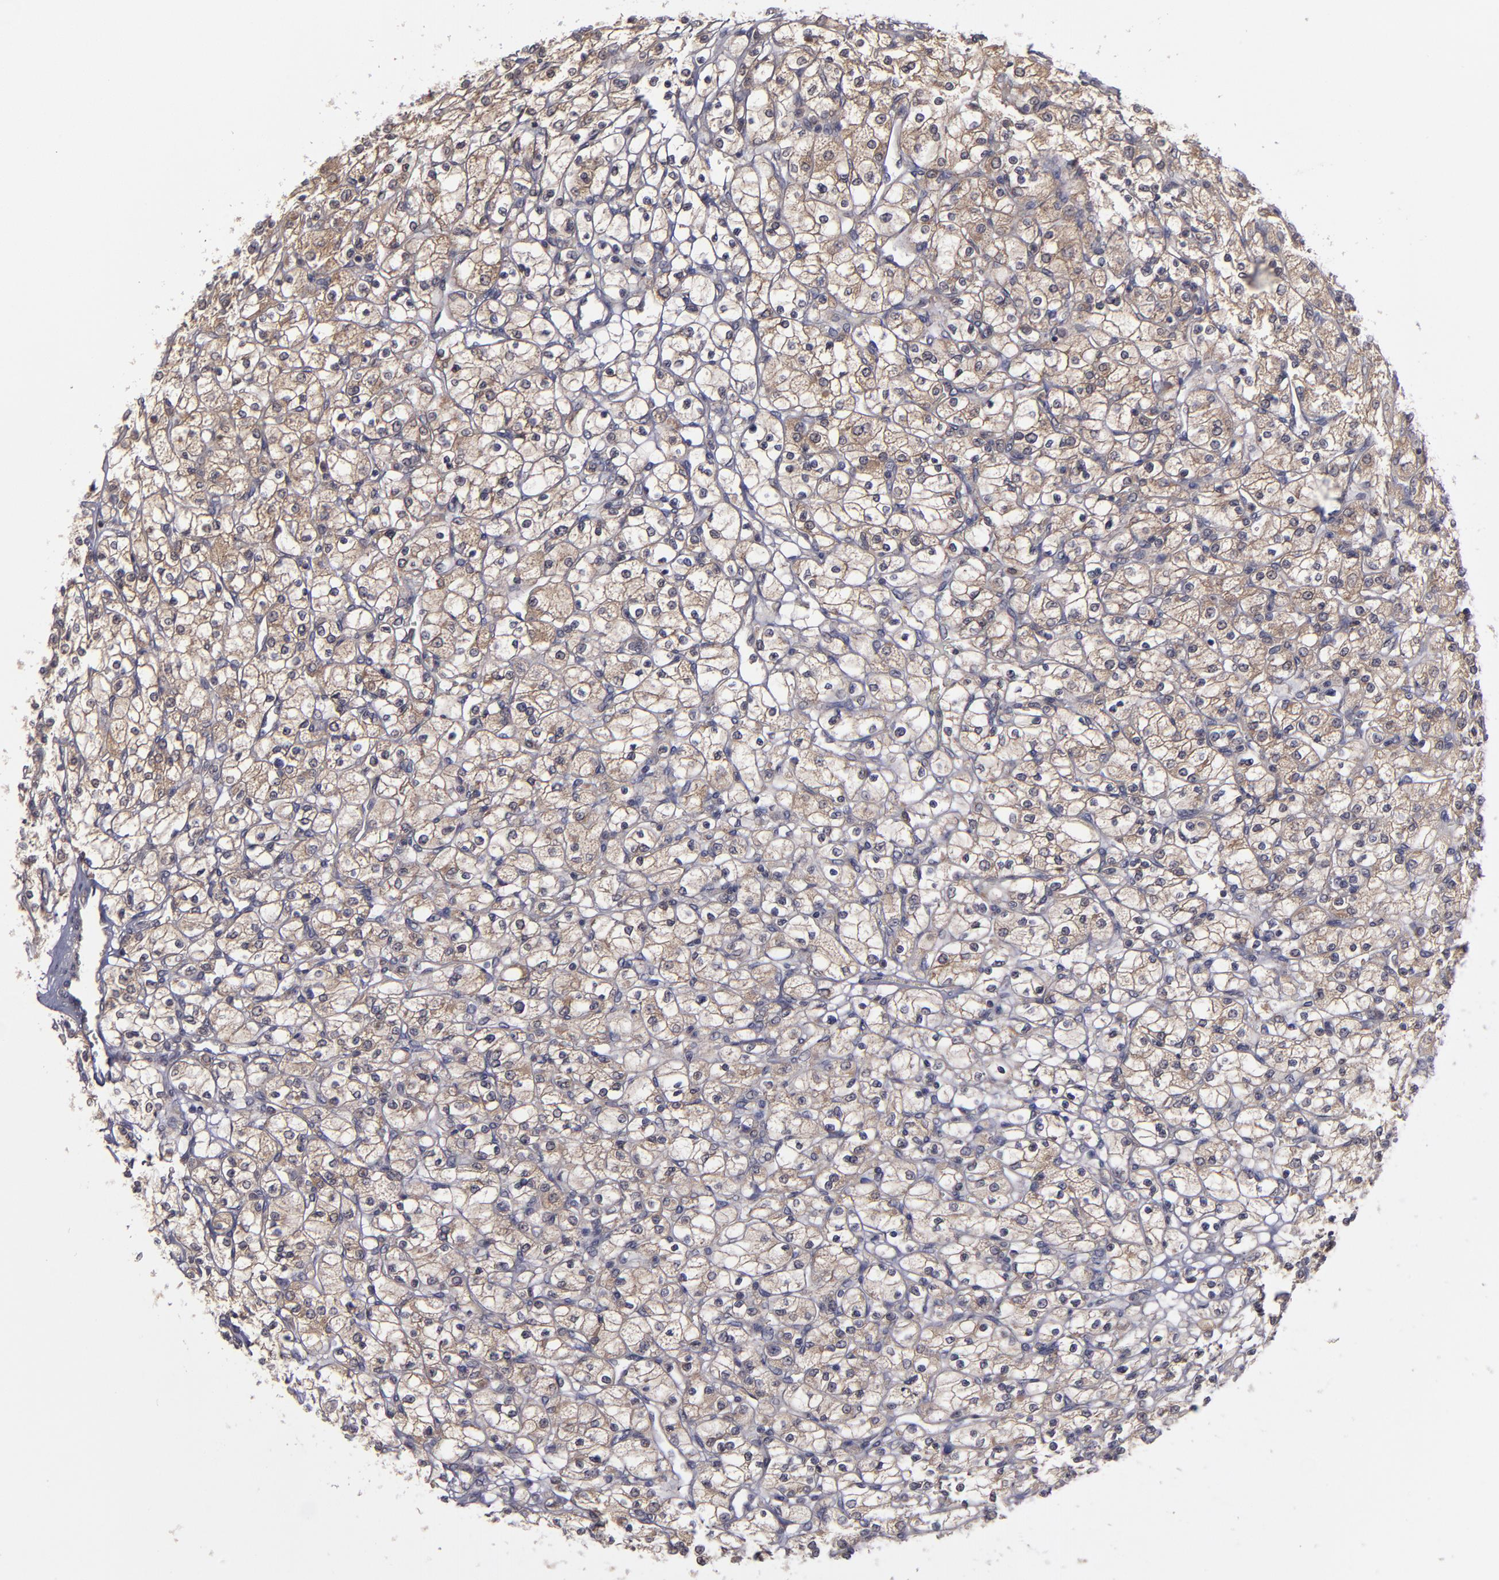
{"staining": {"intensity": "moderate", "quantity": ">75%", "location": "cytoplasmic/membranous"}, "tissue": "renal cancer", "cell_type": "Tumor cells", "image_type": "cancer", "snomed": [{"axis": "morphology", "description": "Adenocarcinoma, NOS"}, {"axis": "topography", "description": "Kidney"}], "caption": "A high-resolution histopathology image shows immunohistochemistry (IHC) staining of adenocarcinoma (renal), which exhibits moderate cytoplasmic/membranous expression in about >75% of tumor cells. The staining is performed using DAB (3,3'-diaminobenzidine) brown chromogen to label protein expression. The nuclei are counter-stained blue using hematoxylin.", "gene": "MMP11", "patient": {"sex": "female", "age": 83}}